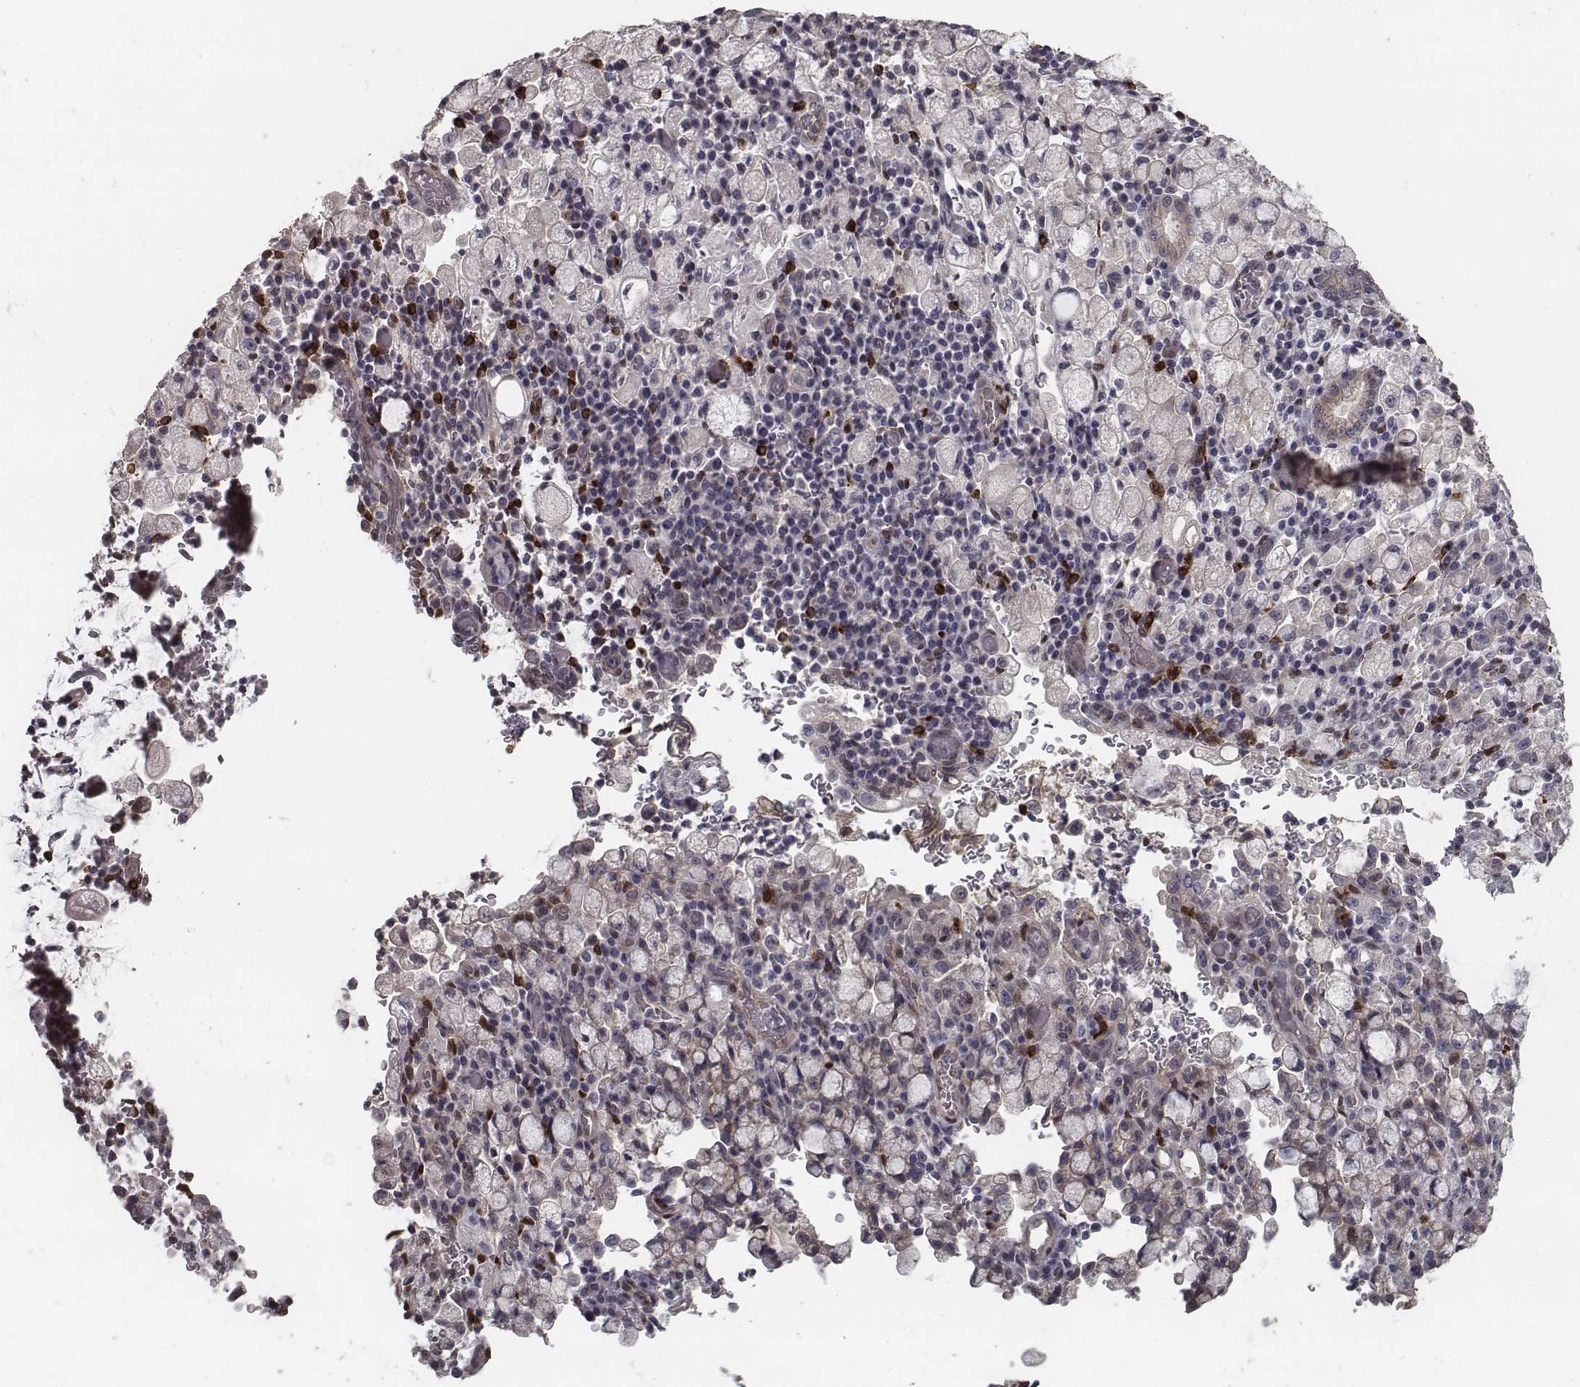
{"staining": {"intensity": "weak", "quantity": "<25%", "location": "cytoplasmic/membranous"}, "tissue": "stomach cancer", "cell_type": "Tumor cells", "image_type": "cancer", "snomed": [{"axis": "morphology", "description": "Adenocarcinoma, NOS"}, {"axis": "topography", "description": "Stomach"}], "caption": "Immunohistochemical staining of stomach cancer (adenocarcinoma) exhibits no significant expression in tumor cells. (DAB immunohistochemistry (IHC) with hematoxylin counter stain).", "gene": "ISYNA1", "patient": {"sex": "male", "age": 58}}